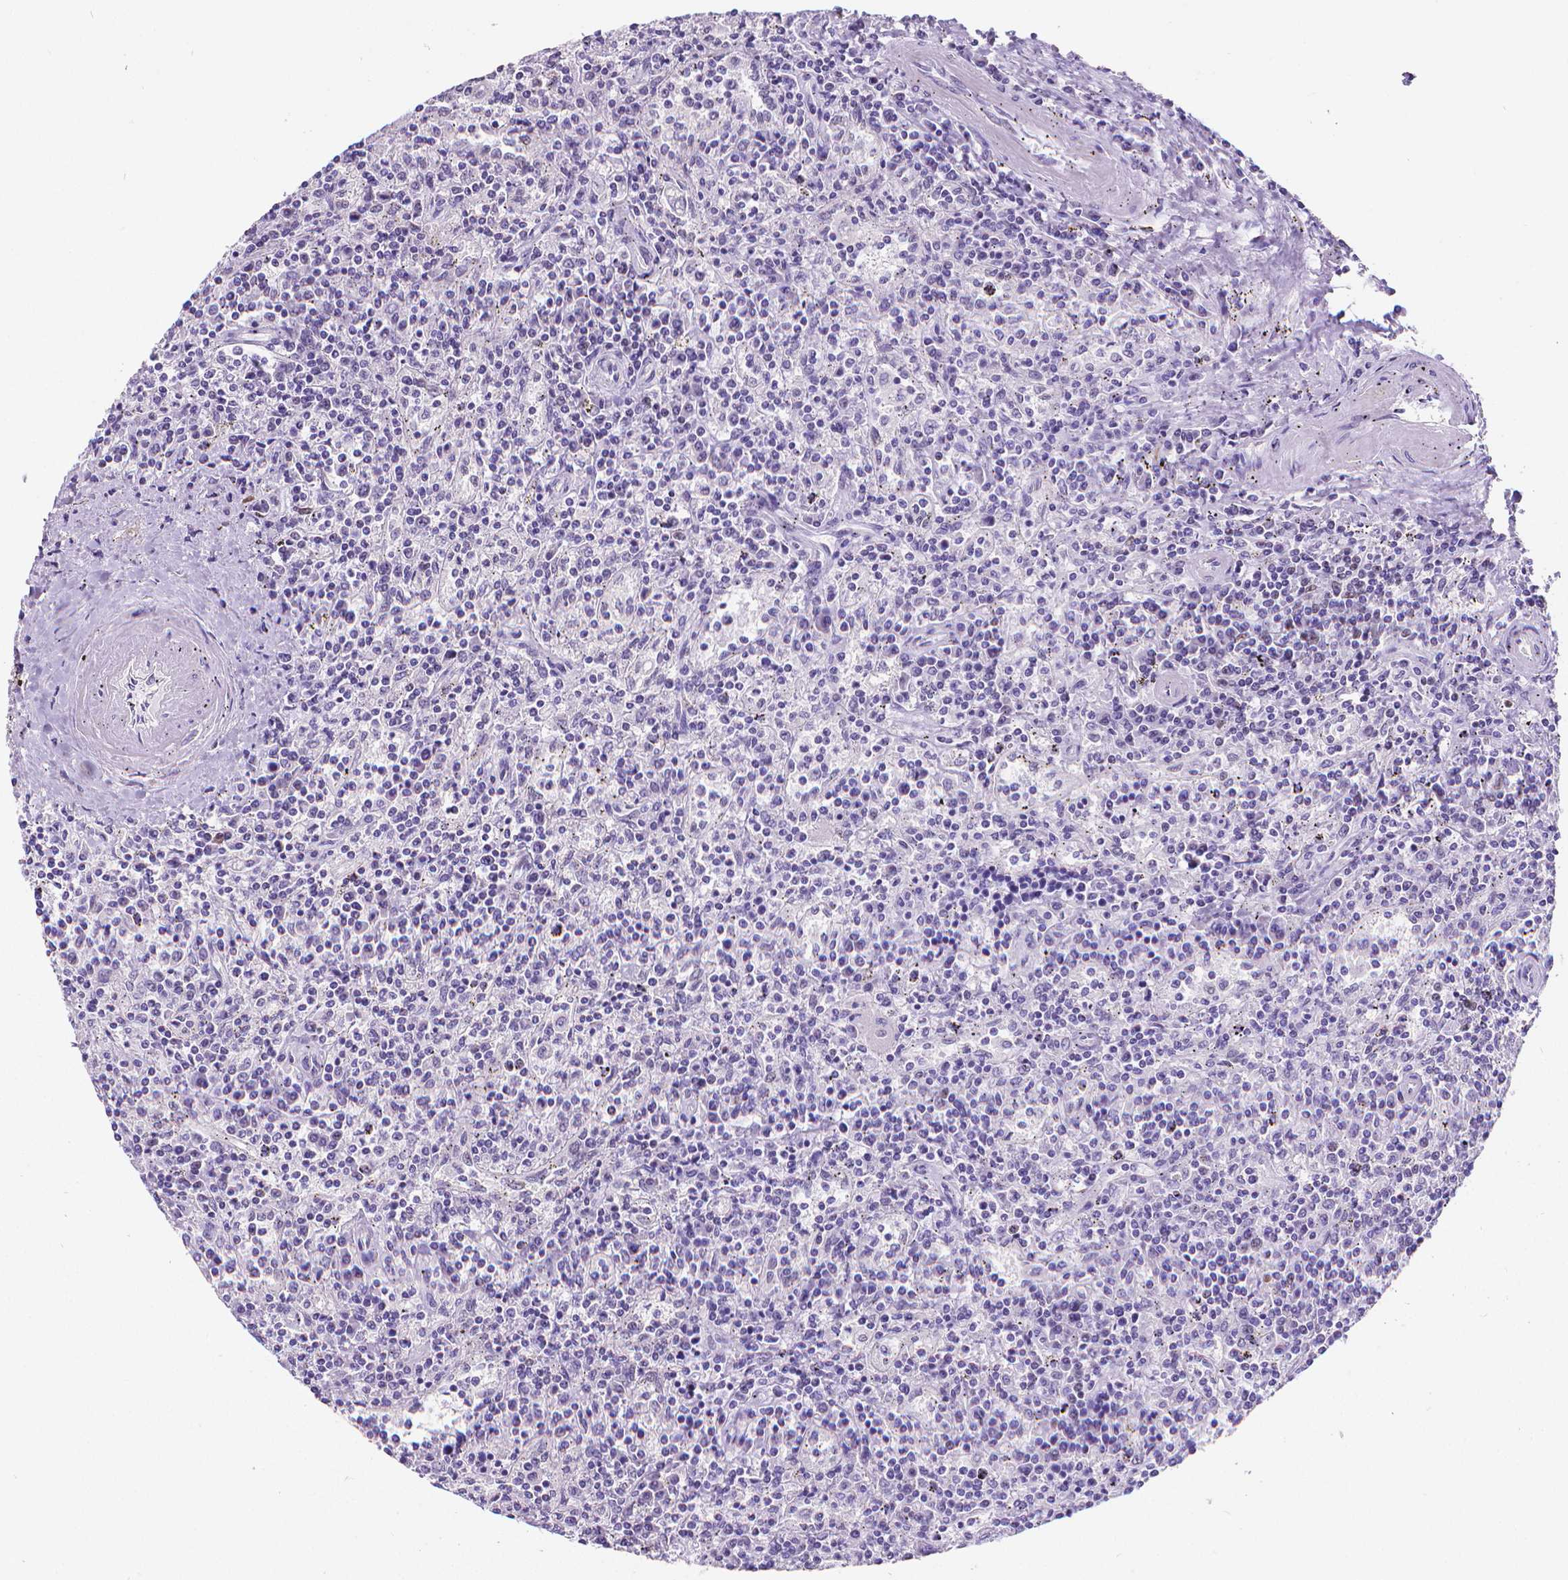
{"staining": {"intensity": "negative", "quantity": "none", "location": "none"}, "tissue": "lymphoma", "cell_type": "Tumor cells", "image_type": "cancer", "snomed": [{"axis": "morphology", "description": "Malignant lymphoma, non-Hodgkin's type, Low grade"}, {"axis": "topography", "description": "Spleen"}], "caption": "A high-resolution photomicrograph shows immunohistochemistry (IHC) staining of lymphoma, which reveals no significant staining in tumor cells.", "gene": "MEF2C", "patient": {"sex": "male", "age": 62}}